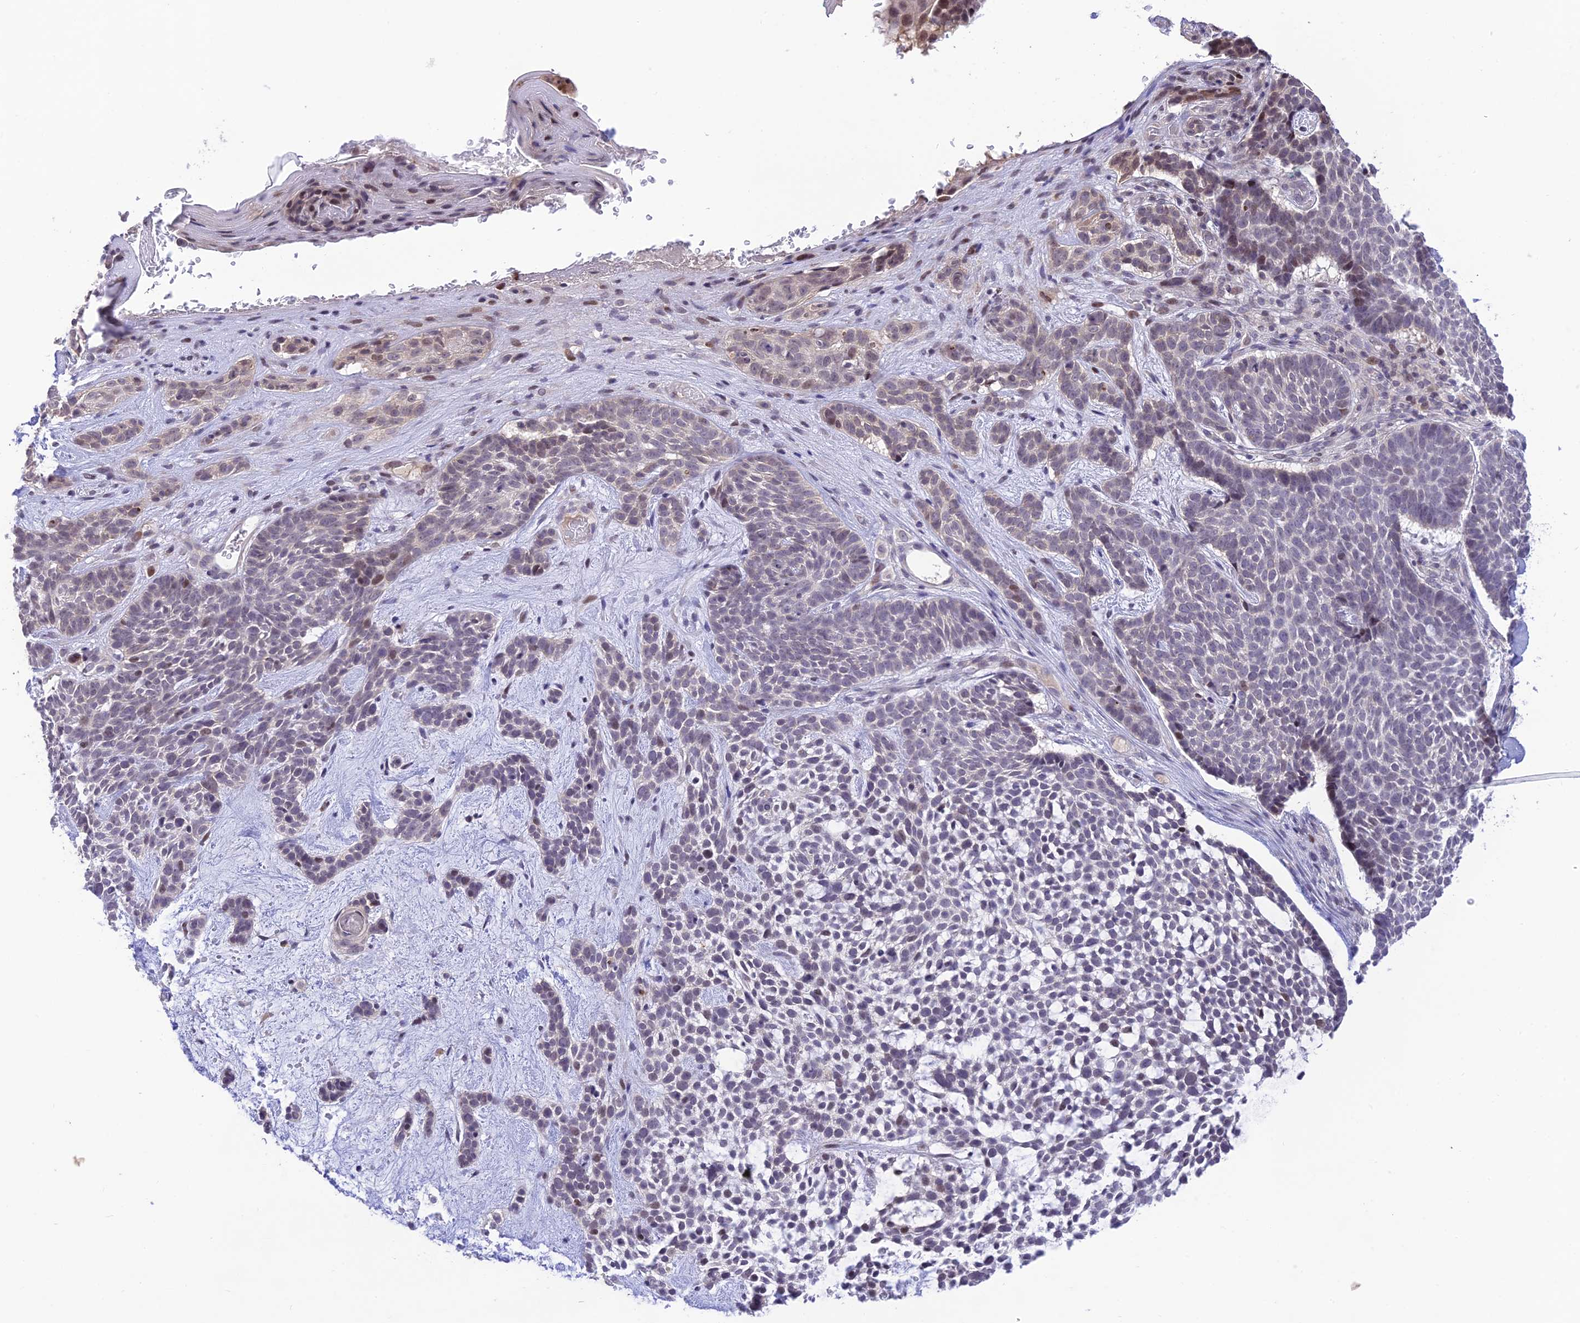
{"staining": {"intensity": "weak", "quantity": "<25%", "location": "nuclear"}, "tissue": "skin cancer", "cell_type": "Tumor cells", "image_type": "cancer", "snomed": [{"axis": "morphology", "description": "Basal cell carcinoma"}, {"axis": "topography", "description": "Skin"}], "caption": "Human skin cancer stained for a protein using immunohistochemistry demonstrates no staining in tumor cells.", "gene": "TEKT1", "patient": {"sex": "male", "age": 71}}